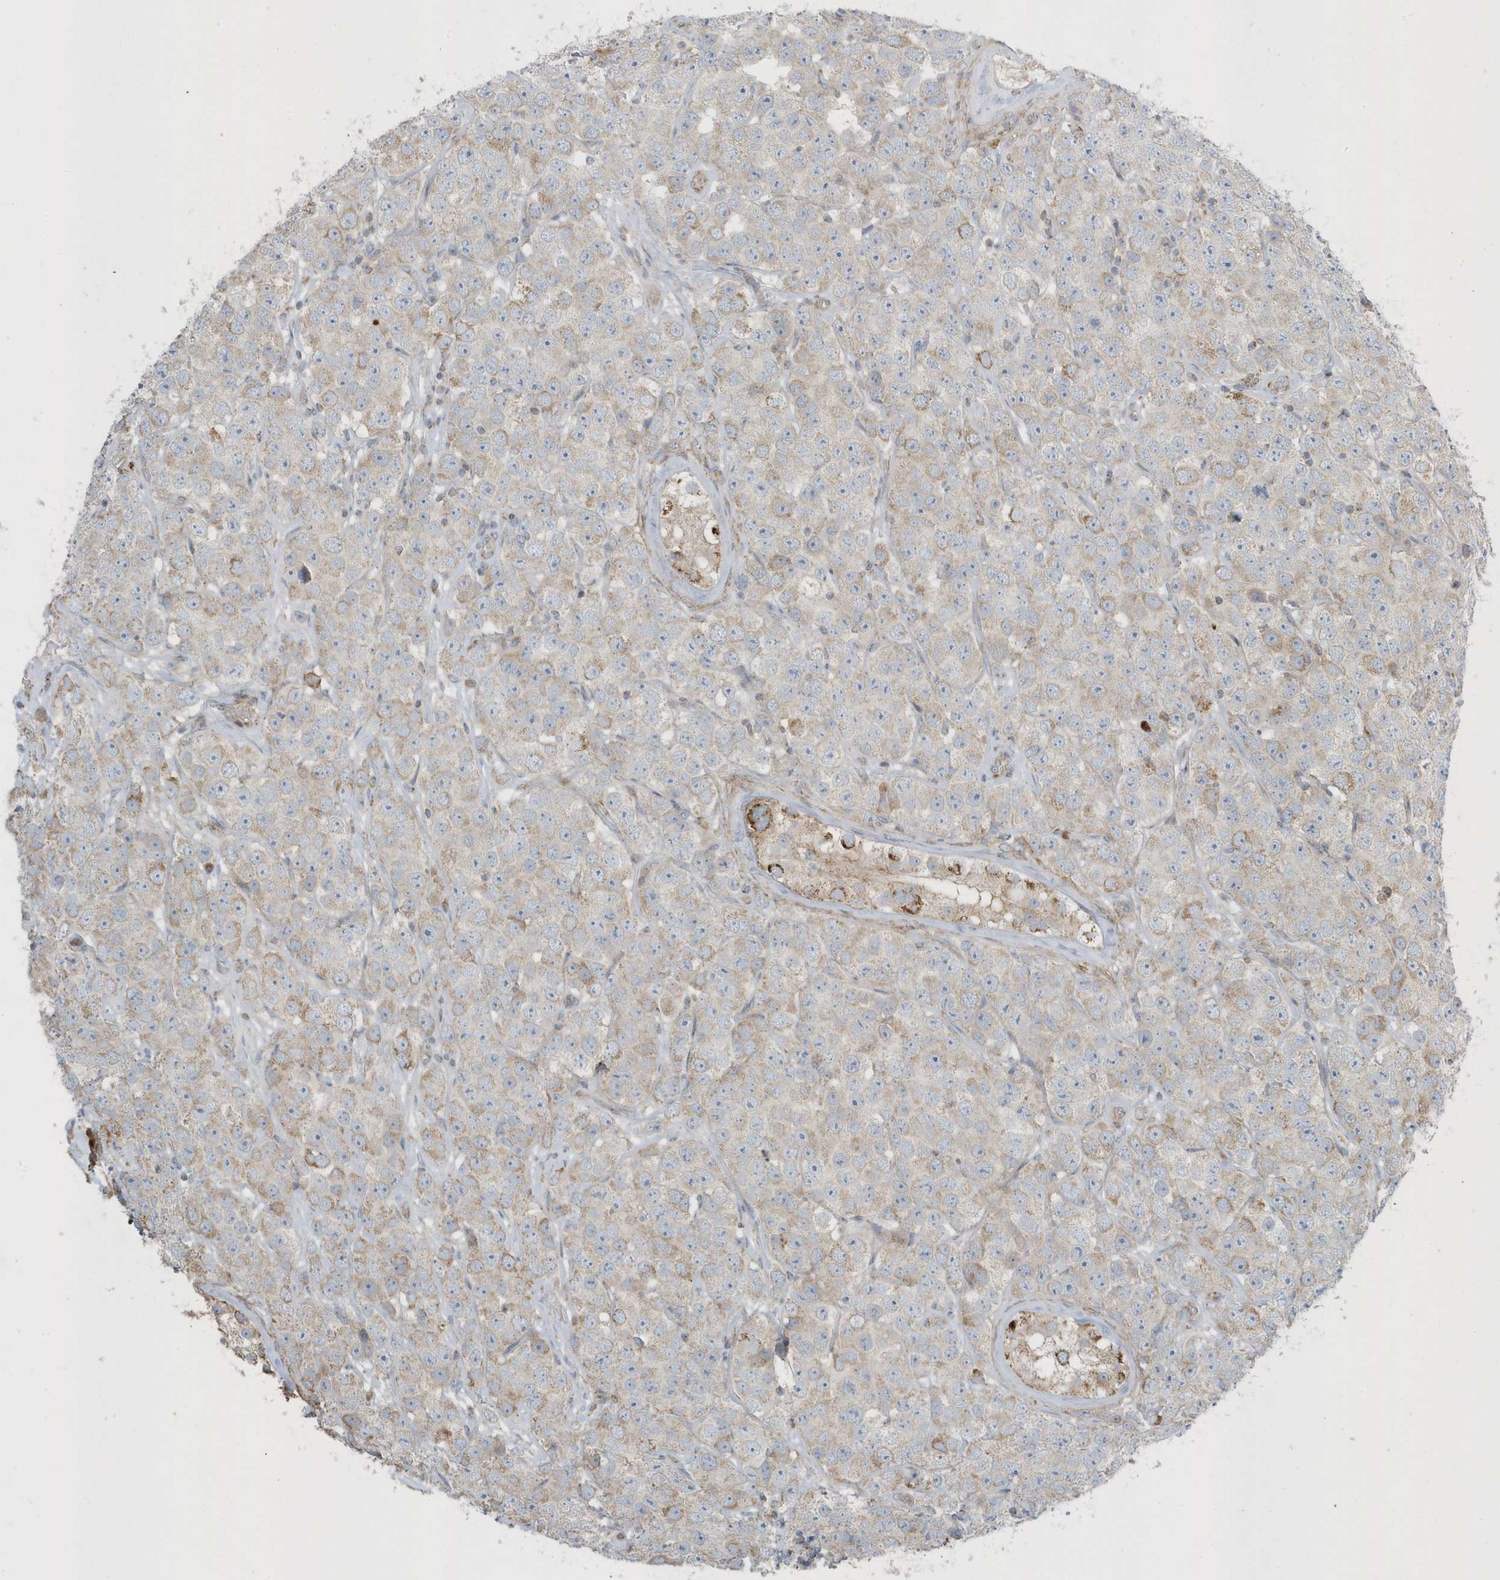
{"staining": {"intensity": "weak", "quantity": "25%-75%", "location": "cytoplasmic/membranous"}, "tissue": "testis cancer", "cell_type": "Tumor cells", "image_type": "cancer", "snomed": [{"axis": "morphology", "description": "Seminoma, NOS"}, {"axis": "topography", "description": "Testis"}], "caption": "About 25%-75% of tumor cells in testis cancer (seminoma) reveal weak cytoplasmic/membranous protein expression as visualized by brown immunohistochemical staining.", "gene": "SLC38A2", "patient": {"sex": "male", "age": 28}}